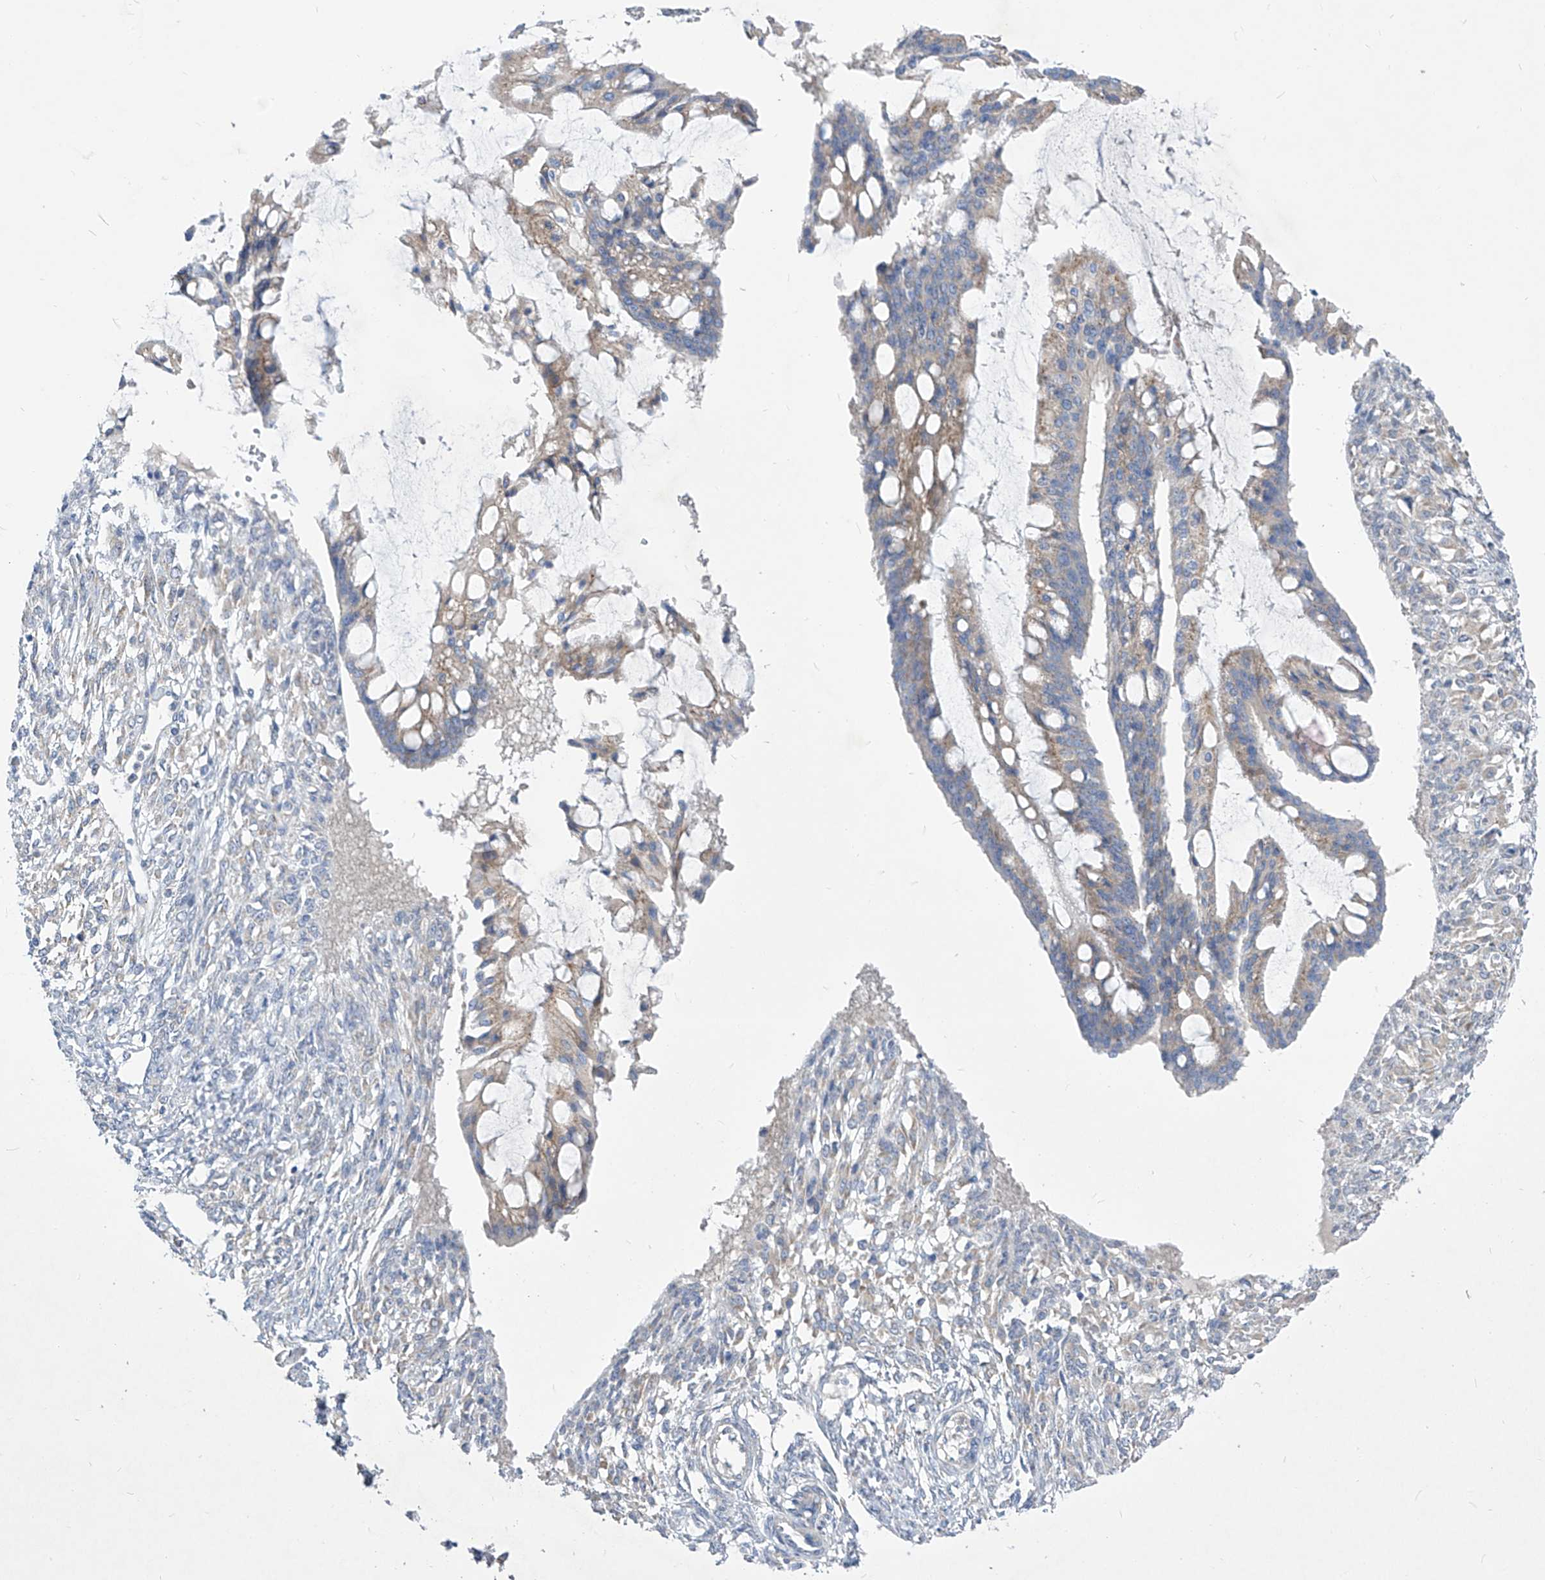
{"staining": {"intensity": "weak", "quantity": "25%-75%", "location": "cytoplasmic/membranous"}, "tissue": "ovarian cancer", "cell_type": "Tumor cells", "image_type": "cancer", "snomed": [{"axis": "morphology", "description": "Cystadenocarcinoma, mucinous, NOS"}, {"axis": "topography", "description": "Ovary"}], "caption": "Ovarian mucinous cystadenocarcinoma stained with IHC reveals weak cytoplasmic/membranous expression in about 25%-75% of tumor cells. The staining was performed using DAB to visualize the protein expression in brown, while the nuclei were stained in blue with hematoxylin (Magnification: 20x).", "gene": "UFL1", "patient": {"sex": "female", "age": 73}}